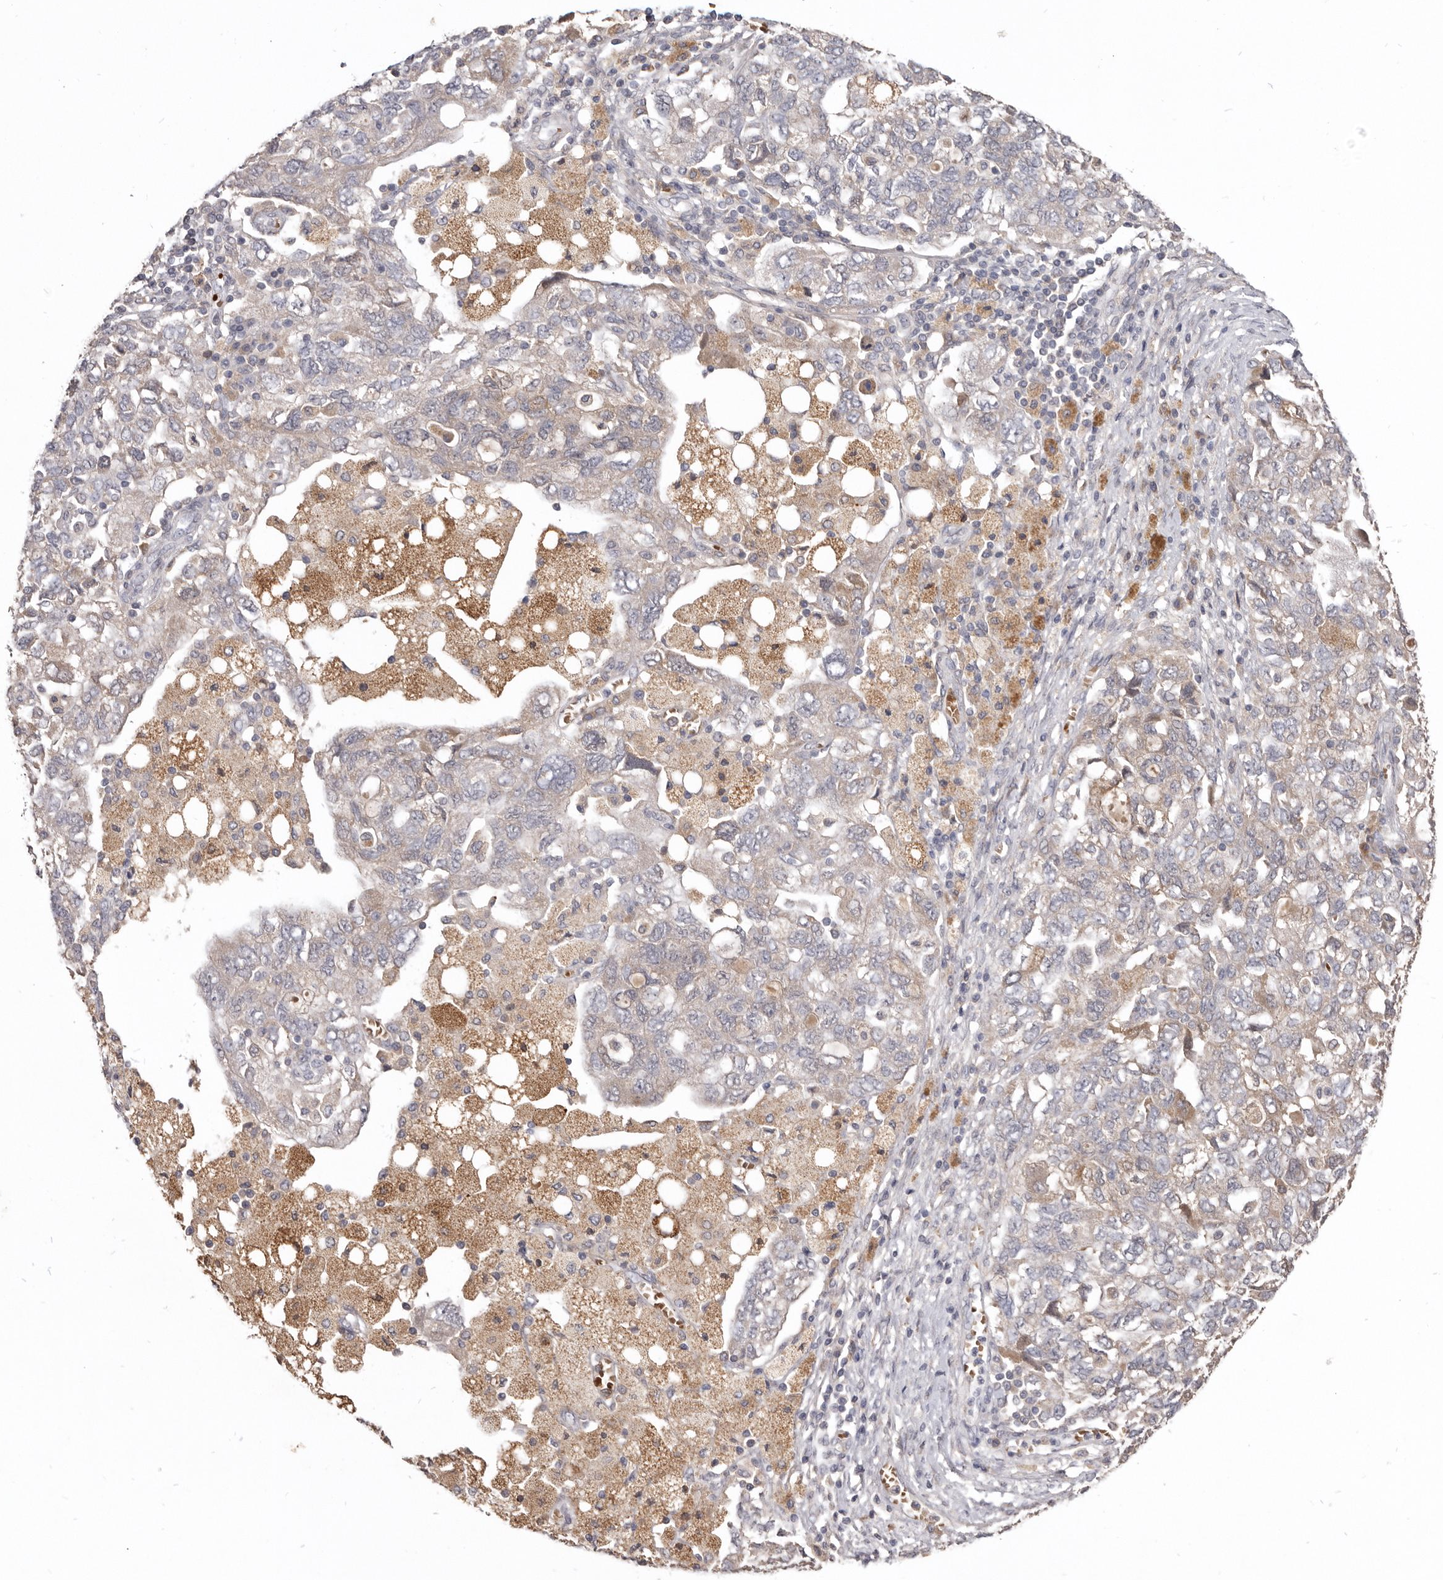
{"staining": {"intensity": "weak", "quantity": "<25%", "location": "cytoplasmic/membranous"}, "tissue": "ovarian cancer", "cell_type": "Tumor cells", "image_type": "cancer", "snomed": [{"axis": "morphology", "description": "Carcinoma, NOS"}, {"axis": "morphology", "description": "Cystadenocarcinoma, serous, NOS"}, {"axis": "topography", "description": "Ovary"}], "caption": "Tumor cells are negative for brown protein staining in carcinoma (ovarian).", "gene": "NENF", "patient": {"sex": "female", "age": 69}}